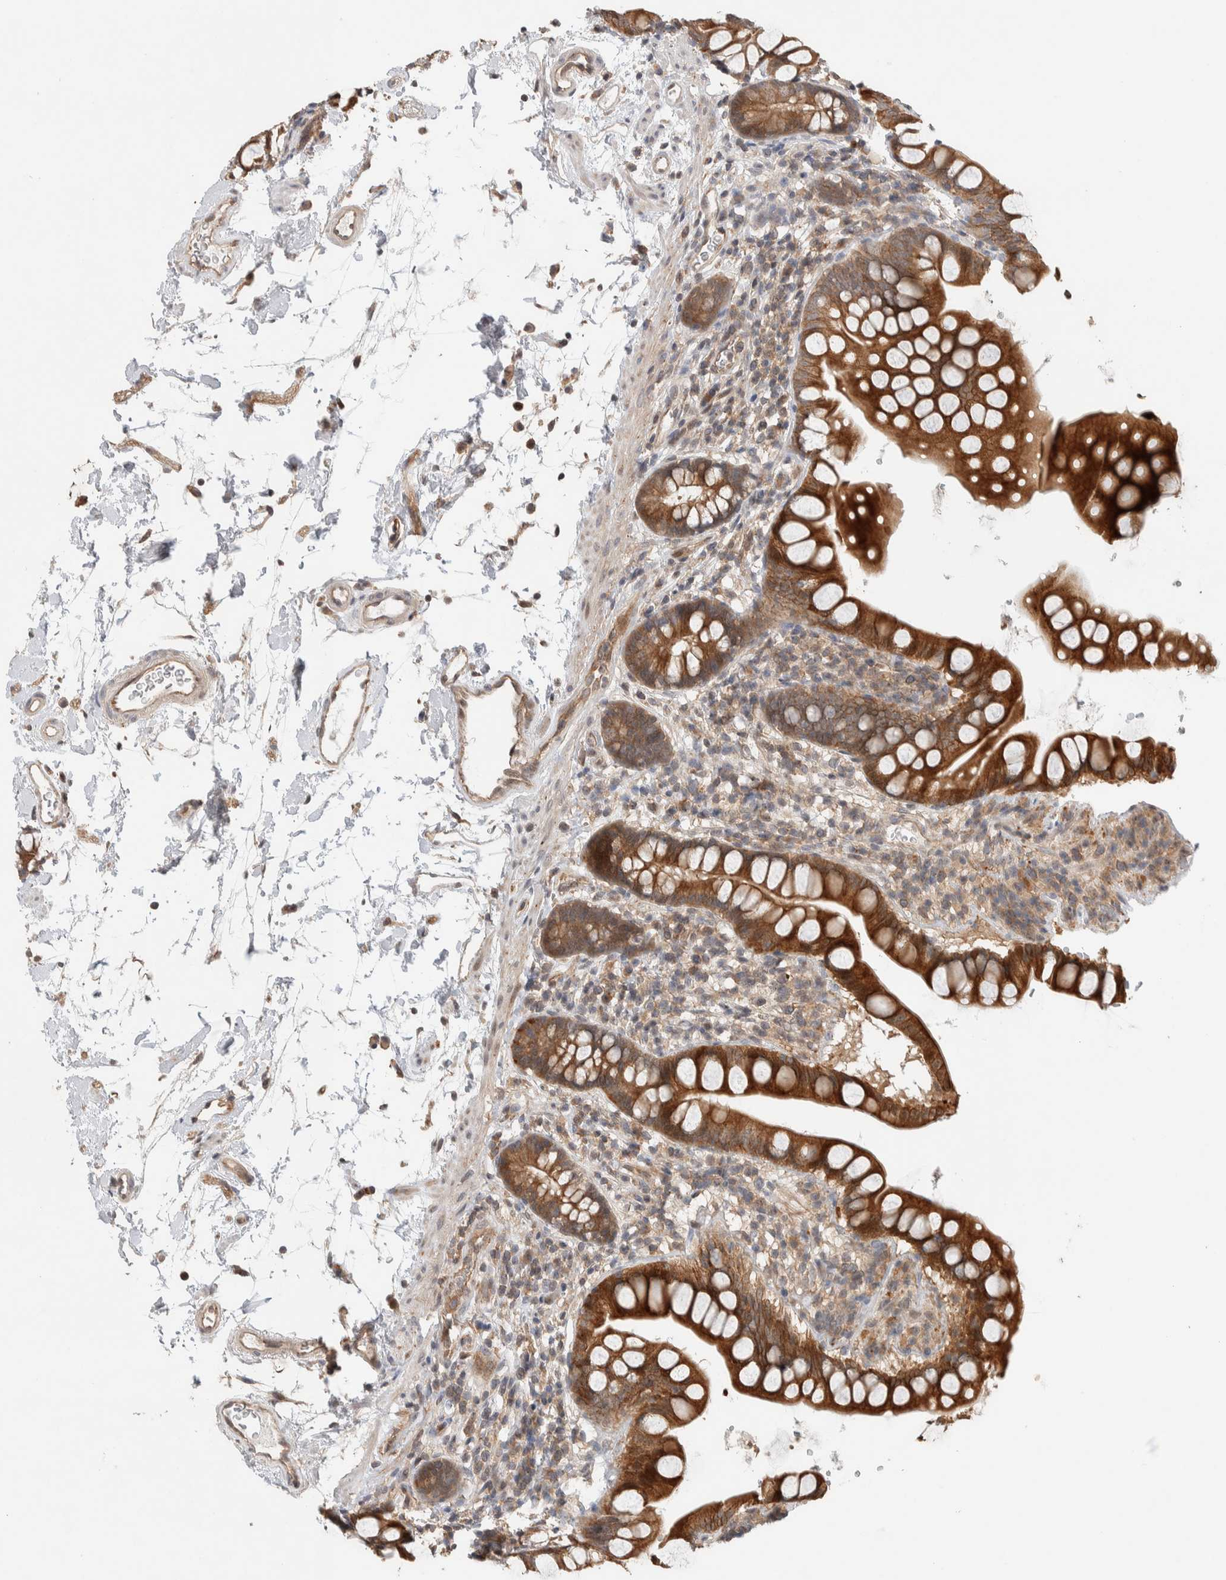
{"staining": {"intensity": "strong", "quantity": ">75%", "location": "cytoplasmic/membranous"}, "tissue": "small intestine", "cell_type": "Glandular cells", "image_type": "normal", "snomed": [{"axis": "morphology", "description": "Normal tissue, NOS"}, {"axis": "topography", "description": "Small intestine"}], "caption": "A high amount of strong cytoplasmic/membranous positivity is identified in about >75% of glandular cells in normal small intestine.", "gene": "DEPTOR", "patient": {"sex": "female", "age": 84}}